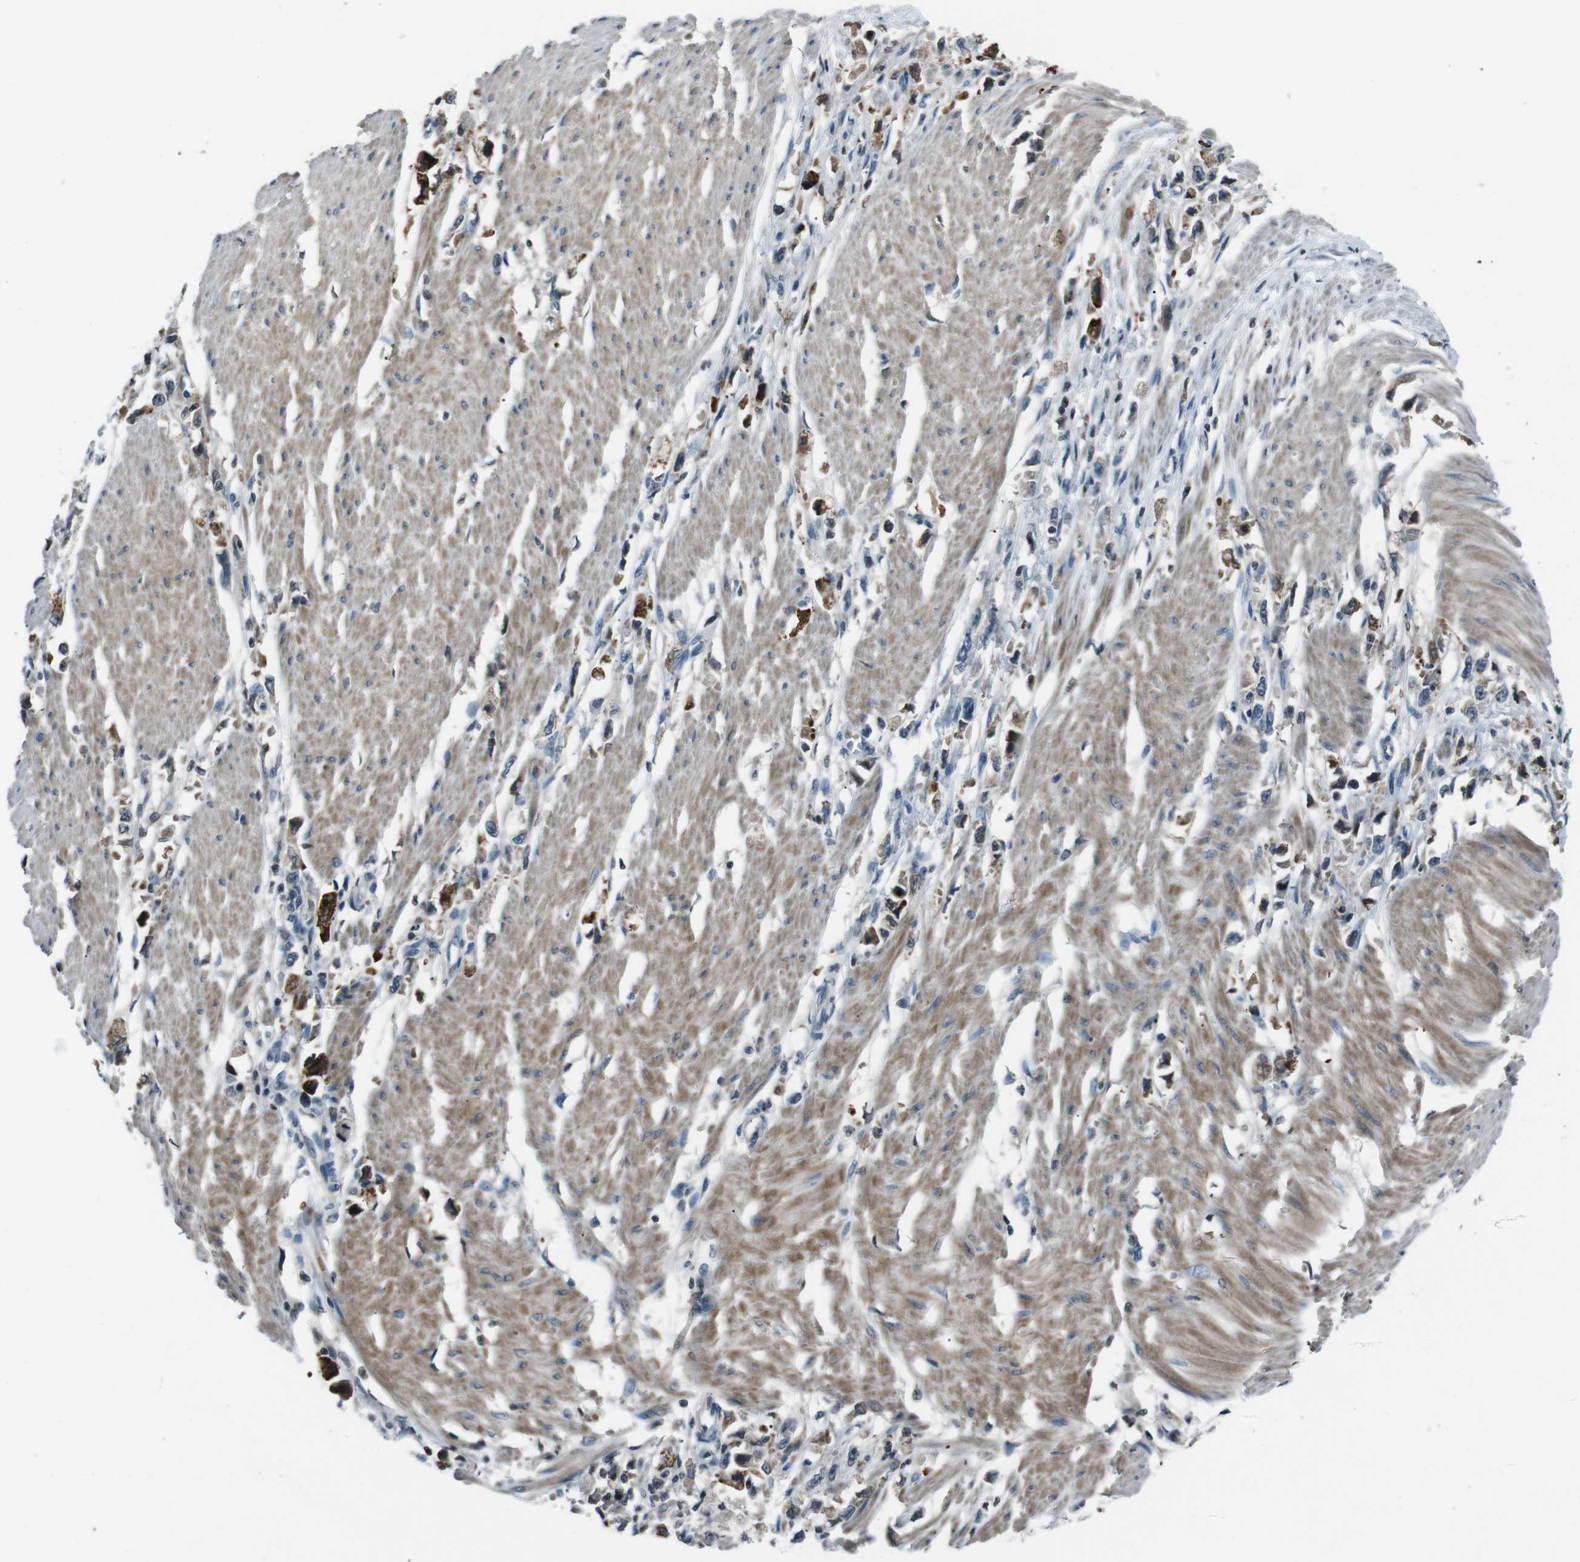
{"staining": {"intensity": "moderate", "quantity": ">75%", "location": "cytoplasmic/membranous"}, "tissue": "stomach cancer", "cell_type": "Tumor cells", "image_type": "cancer", "snomed": [{"axis": "morphology", "description": "Adenocarcinoma, NOS"}, {"axis": "topography", "description": "Stomach"}], "caption": "Immunohistochemical staining of stomach cancer (adenocarcinoma) demonstrates medium levels of moderate cytoplasmic/membranous protein positivity in approximately >75% of tumor cells.", "gene": "UGT1A6", "patient": {"sex": "female", "age": 59}}